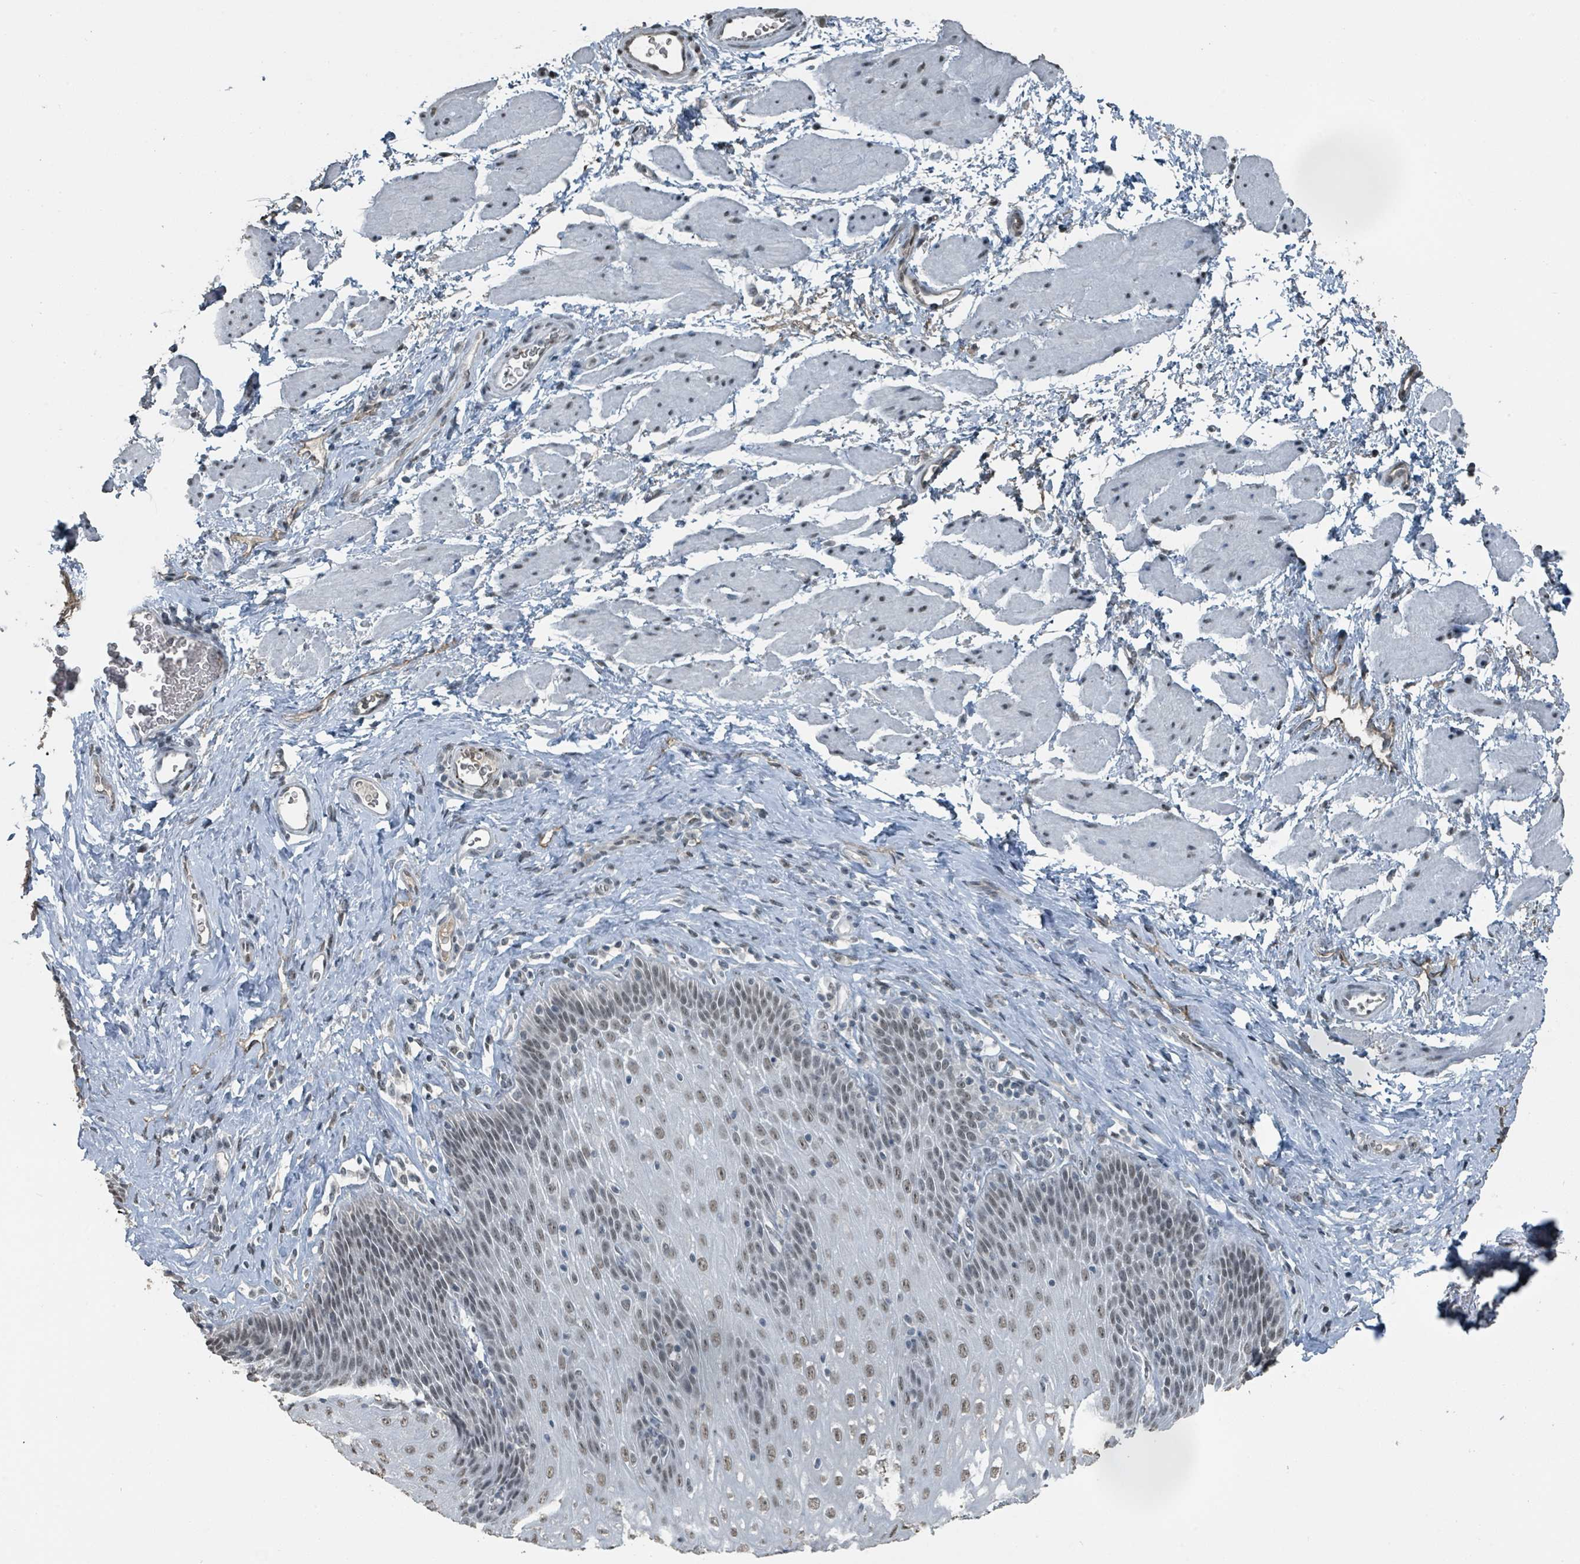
{"staining": {"intensity": "moderate", "quantity": "25%-75%", "location": "nuclear"}, "tissue": "esophagus", "cell_type": "Squamous epithelial cells", "image_type": "normal", "snomed": [{"axis": "morphology", "description": "Normal tissue, NOS"}, {"axis": "topography", "description": "Esophagus"}], "caption": "Human esophagus stained with a brown dye demonstrates moderate nuclear positive expression in approximately 25%-75% of squamous epithelial cells.", "gene": "PHIP", "patient": {"sex": "female", "age": 61}}